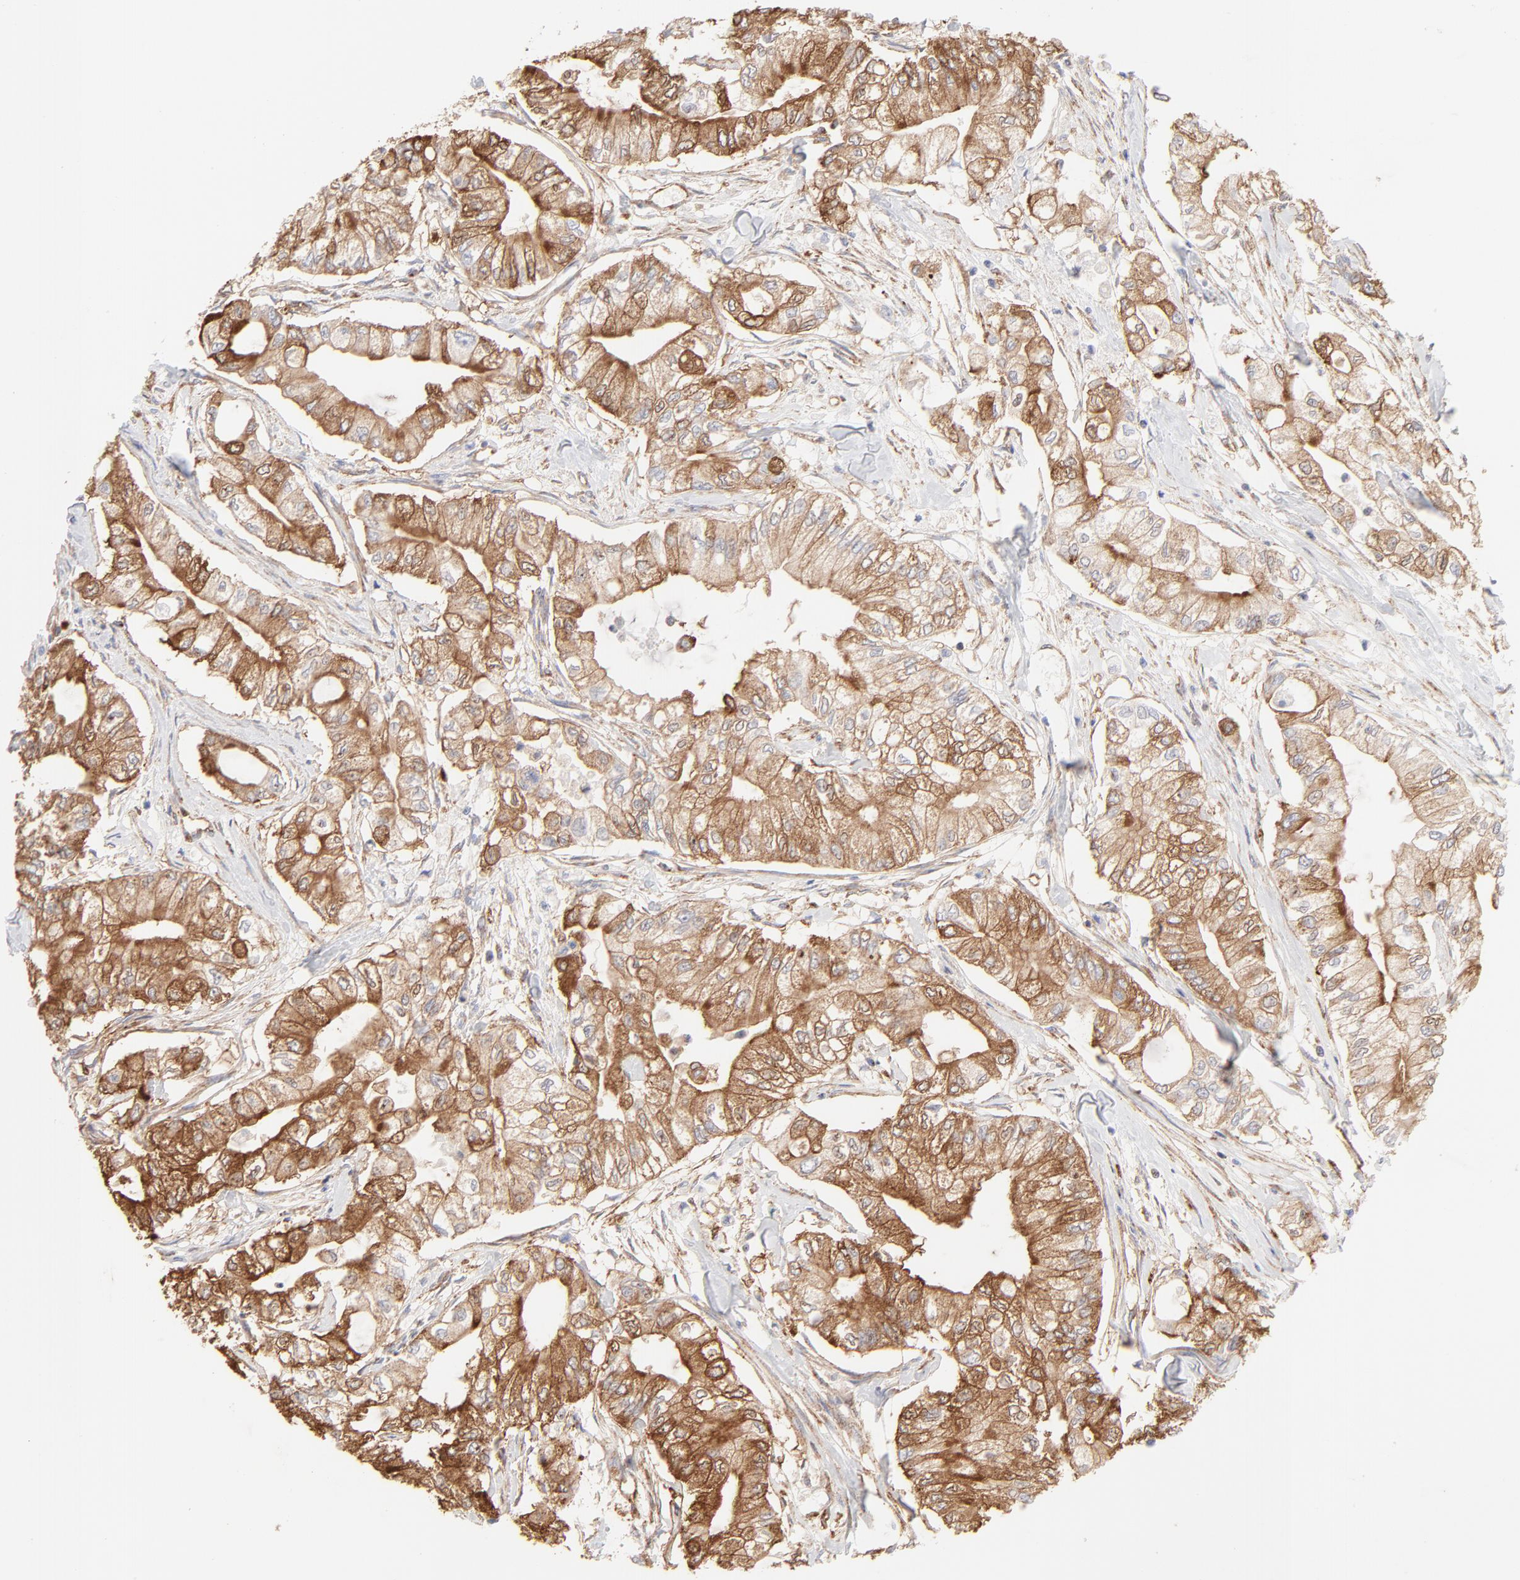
{"staining": {"intensity": "strong", "quantity": ">75%", "location": "cytoplasmic/membranous"}, "tissue": "pancreatic cancer", "cell_type": "Tumor cells", "image_type": "cancer", "snomed": [{"axis": "morphology", "description": "Adenocarcinoma, NOS"}, {"axis": "topography", "description": "Pancreas"}], "caption": "A high-resolution histopathology image shows immunohistochemistry (IHC) staining of adenocarcinoma (pancreatic), which shows strong cytoplasmic/membranous expression in about >75% of tumor cells. The protein of interest is shown in brown color, while the nuclei are stained blue.", "gene": "CLTB", "patient": {"sex": "male", "age": 79}}